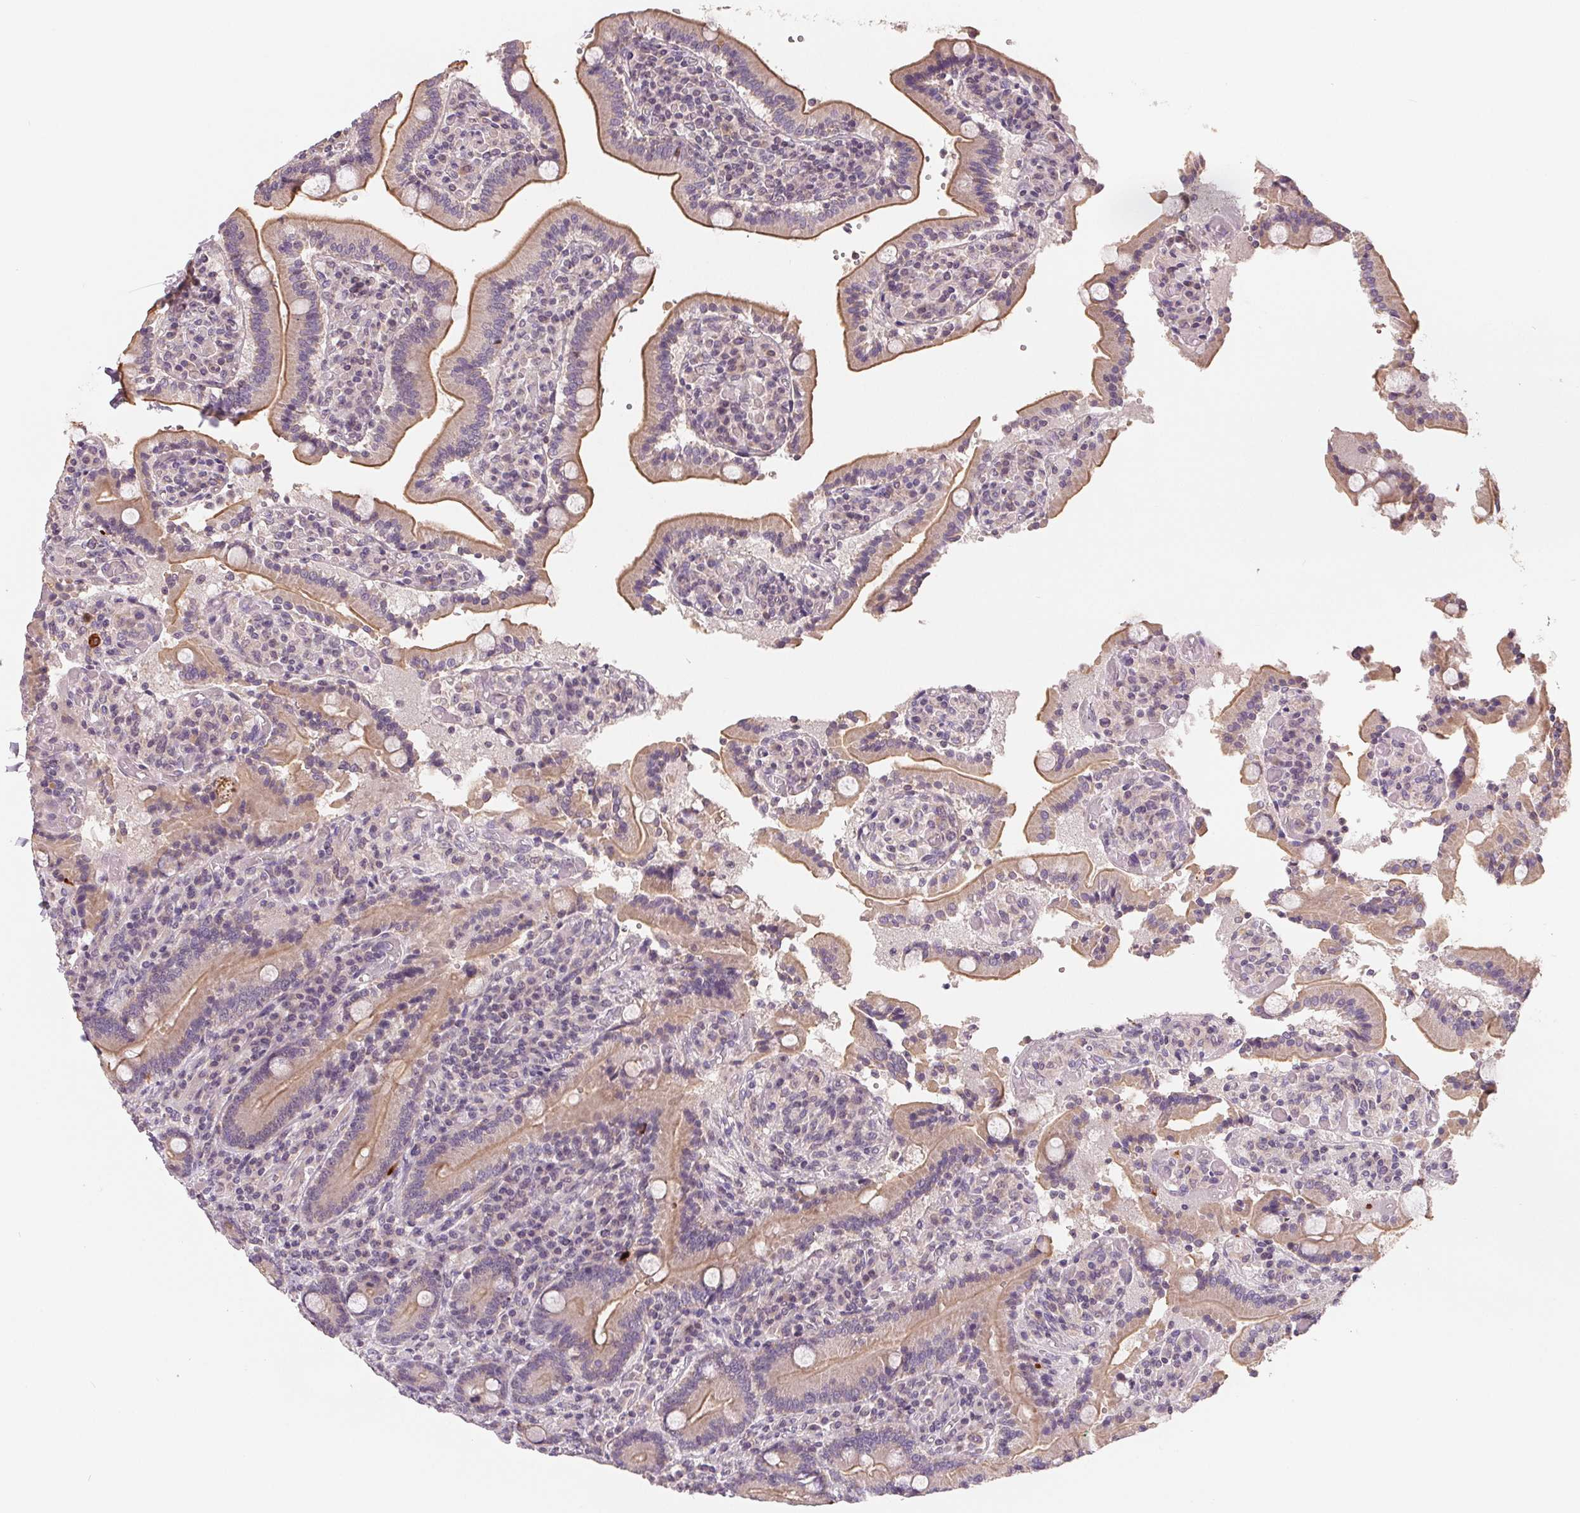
{"staining": {"intensity": "moderate", "quantity": ">75%", "location": "cytoplasmic/membranous"}, "tissue": "duodenum", "cell_type": "Glandular cells", "image_type": "normal", "snomed": [{"axis": "morphology", "description": "Normal tissue, NOS"}, {"axis": "topography", "description": "Duodenum"}], "caption": "Moderate cytoplasmic/membranous protein staining is identified in about >75% of glandular cells in duodenum. (brown staining indicates protein expression, while blue staining denotes nuclei).", "gene": "AQP8", "patient": {"sex": "female", "age": 62}}